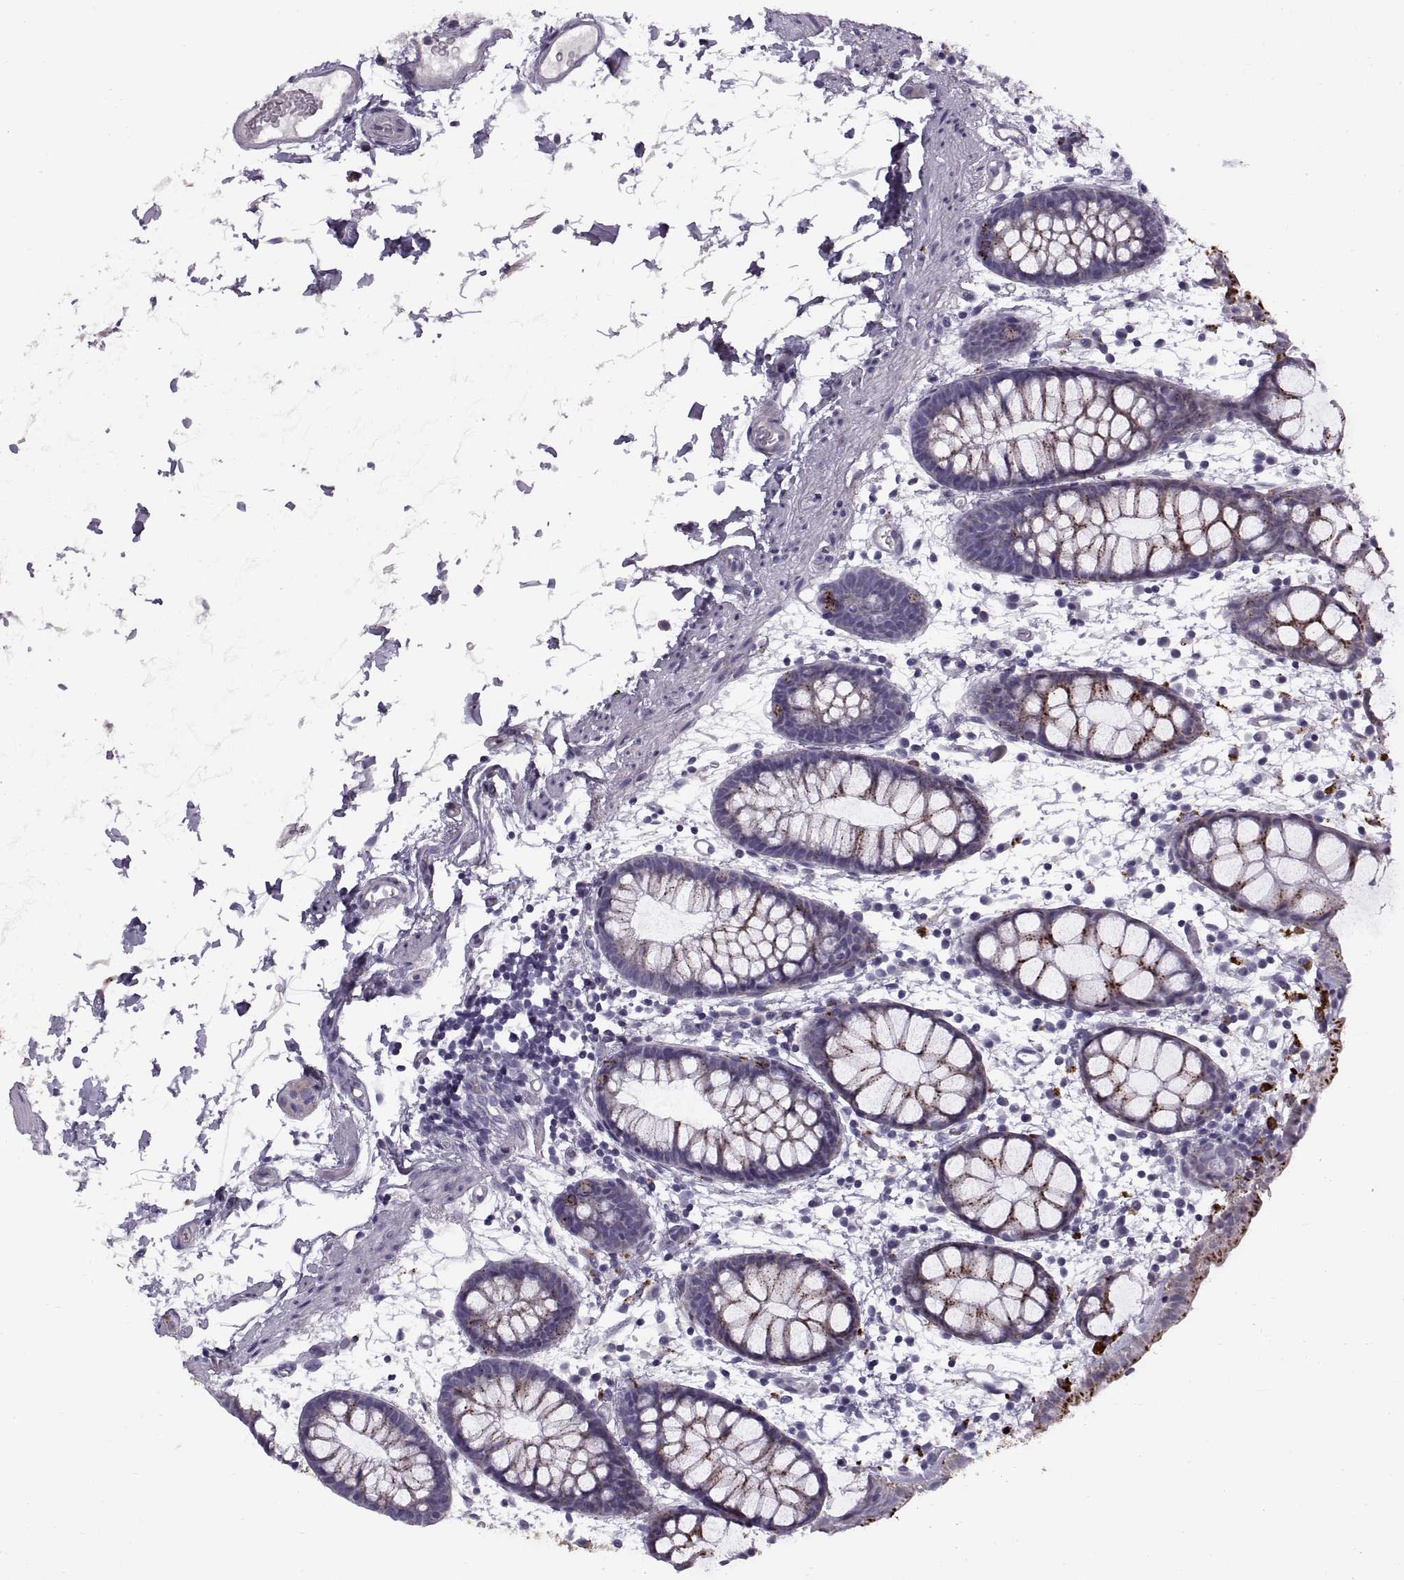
{"staining": {"intensity": "moderate", "quantity": ">75%", "location": "cytoplasmic/membranous"}, "tissue": "rectum", "cell_type": "Glandular cells", "image_type": "normal", "snomed": [{"axis": "morphology", "description": "Normal tissue, NOS"}, {"axis": "topography", "description": "Rectum"}], "caption": "Protein expression analysis of normal human rectum reveals moderate cytoplasmic/membranous expression in approximately >75% of glandular cells.", "gene": "CALCR", "patient": {"sex": "male", "age": 57}}